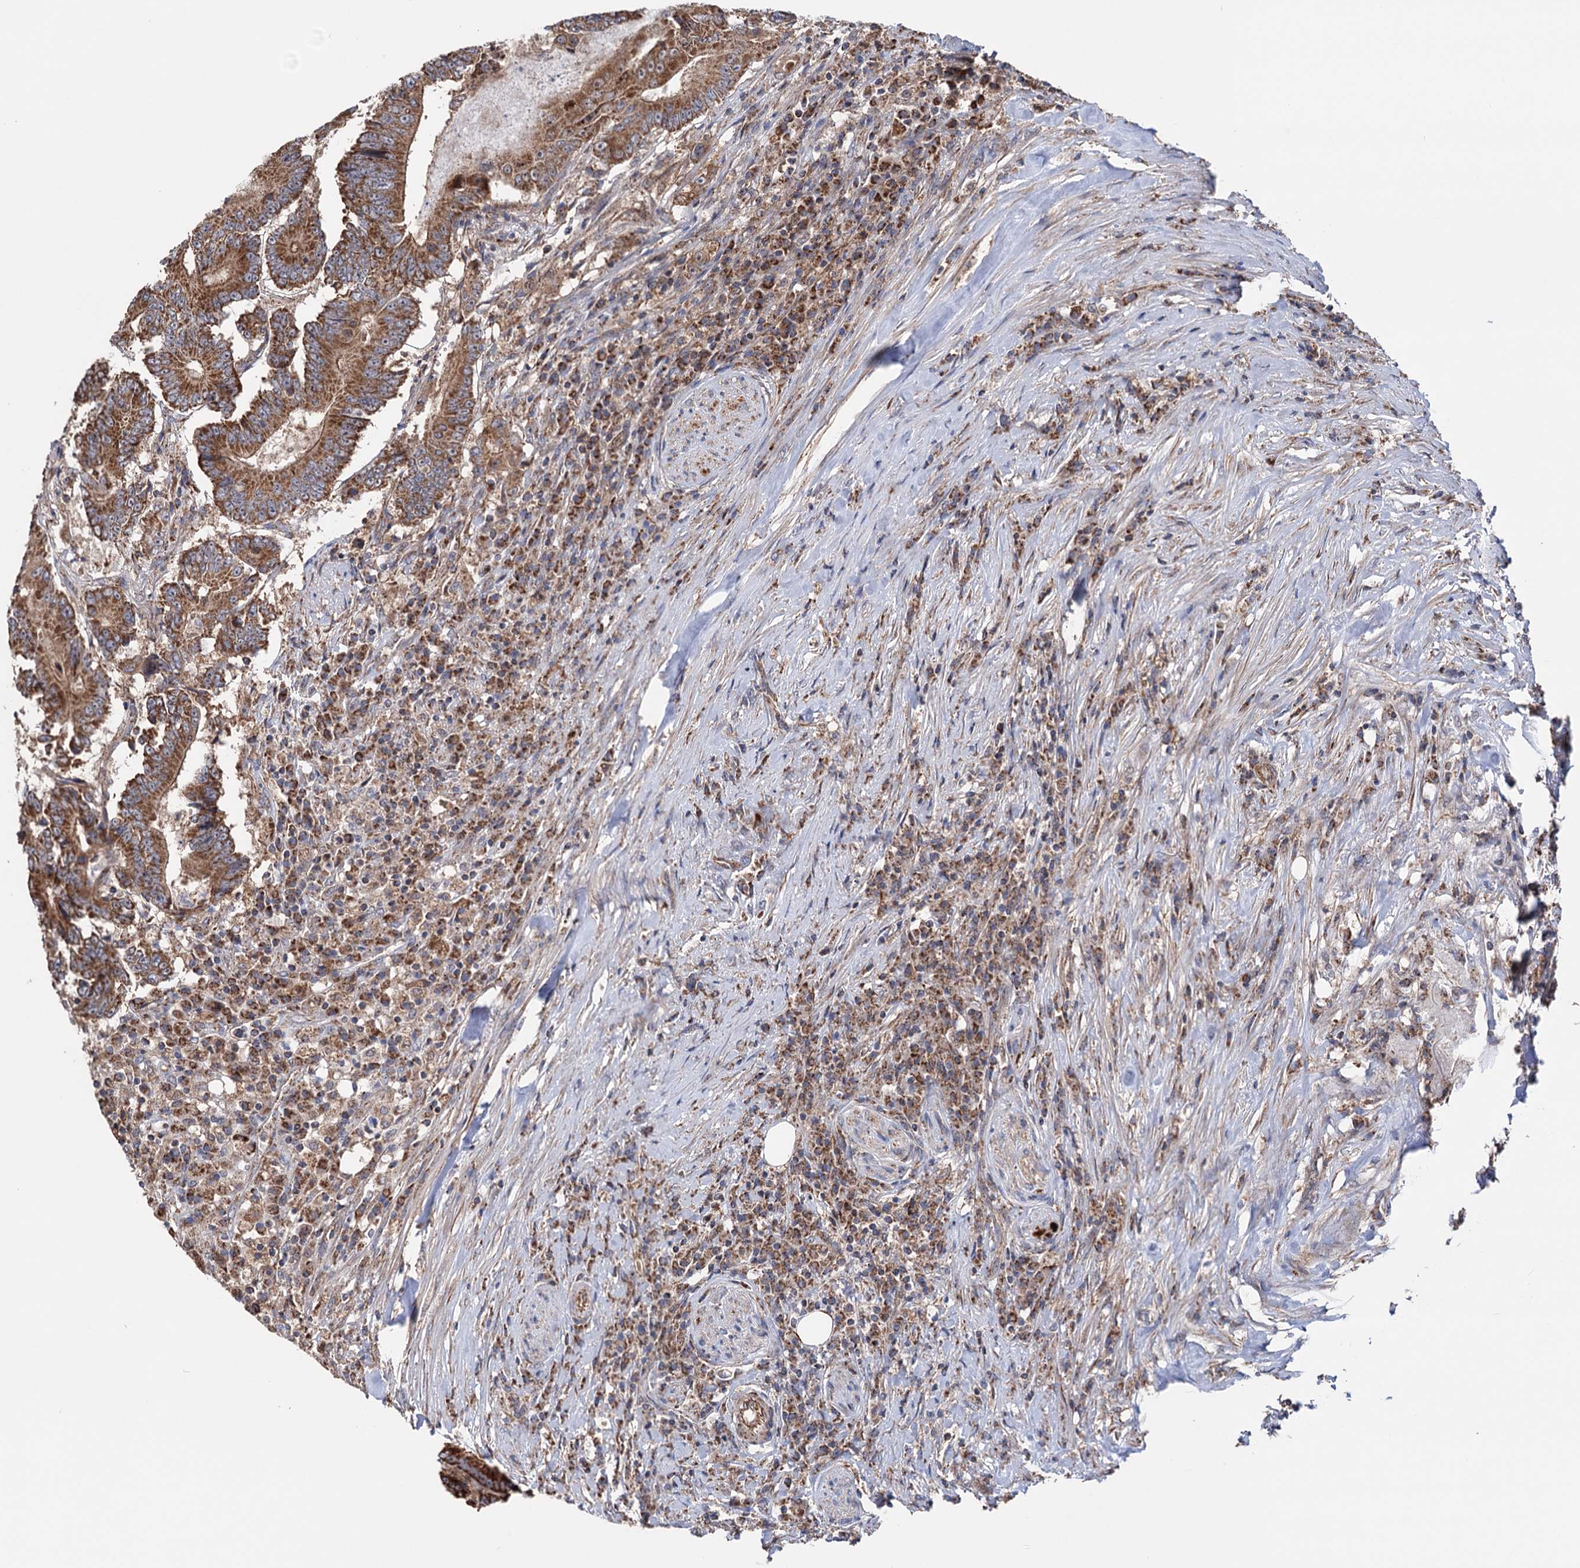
{"staining": {"intensity": "moderate", "quantity": ">75%", "location": "cytoplasmic/membranous"}, "tissue": "colorectal cancer", "cell_type": "Tumor cells", "image_type": "cancer", "snomed": [{"axis": "morphology", "description": "Adenocarcinoma, NOS"}, {"axis": "topography", "description": "Colon"}], "caption": "Colorectal cancer stained with a protein marker displays moderate staining in tumor cells.", "gene": "SUCLA2", "patient": {"sex": "male", "age": 83}}